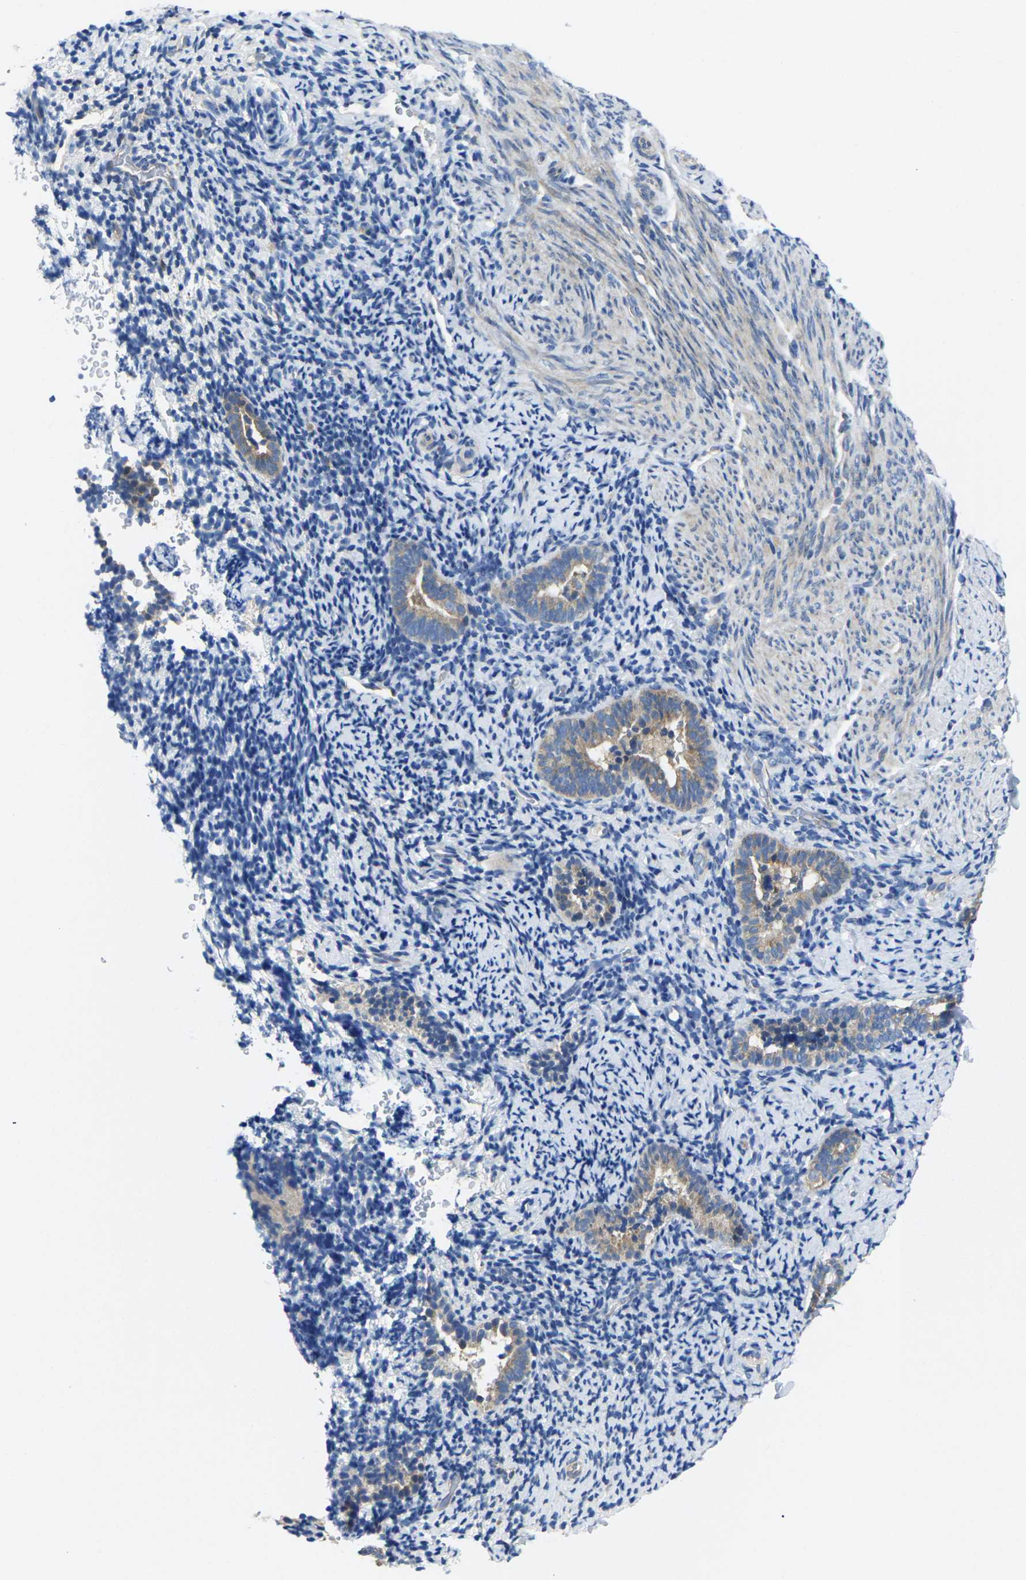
{"staining": {"intensity": "negative", "quantity": "none", "location": "none"}, "tissue": "endometrium", "cell_type": "Cells in endometrial stroma", "image_type": "normal", "snomed": [{"axis": "morphology", "description": "Normal tissue, NOS"}, {"axis": "topography", "description": "Endometrium"}], "caption": "High magnification brightfield microscopy of benign endometrium stained with DAB (brown) and counterstained with hematoxylin (blue): cells in endometrial stroma show no significant expression.", "gene": "TMCC2", "patient": {"sex": "female", "age": 51}}